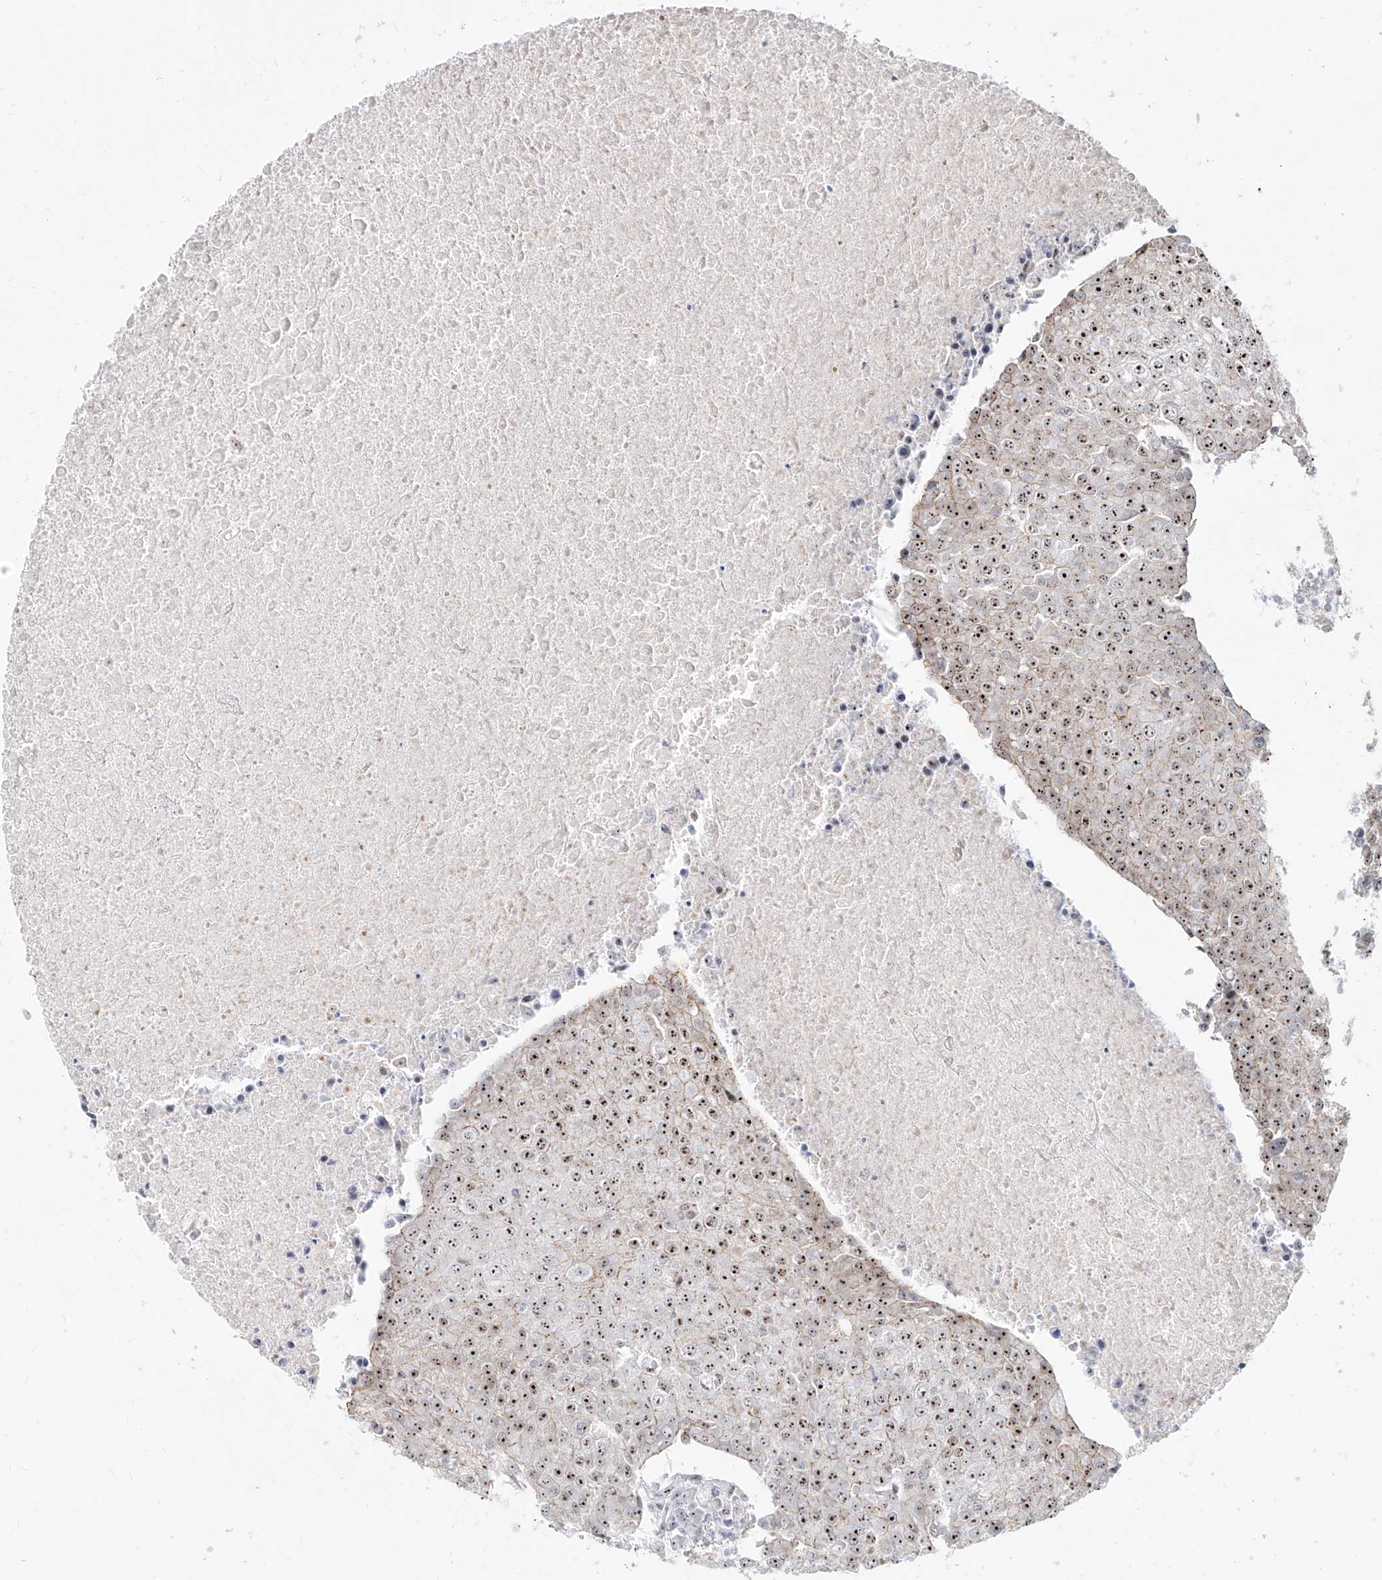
{"staining": {"intensity": "strong", "quantity": ">75%", "location": "nuclear"}, "tissue": "urothelial cancer", "cell_type": "Tumor cells", "image_type": "cancer", "snomed": [{"axis": "morphology", "description": "Urothelial carcinoma, High grade"}, {"axis": "topography", "description": "Urinary bladder"}], "caption": "A brown stain shows strong nuclear positivity of a protein in urothelial cancer tumor cells.", "gene": "ZNF710", "patient": {"sex": "female", "age": 85}}